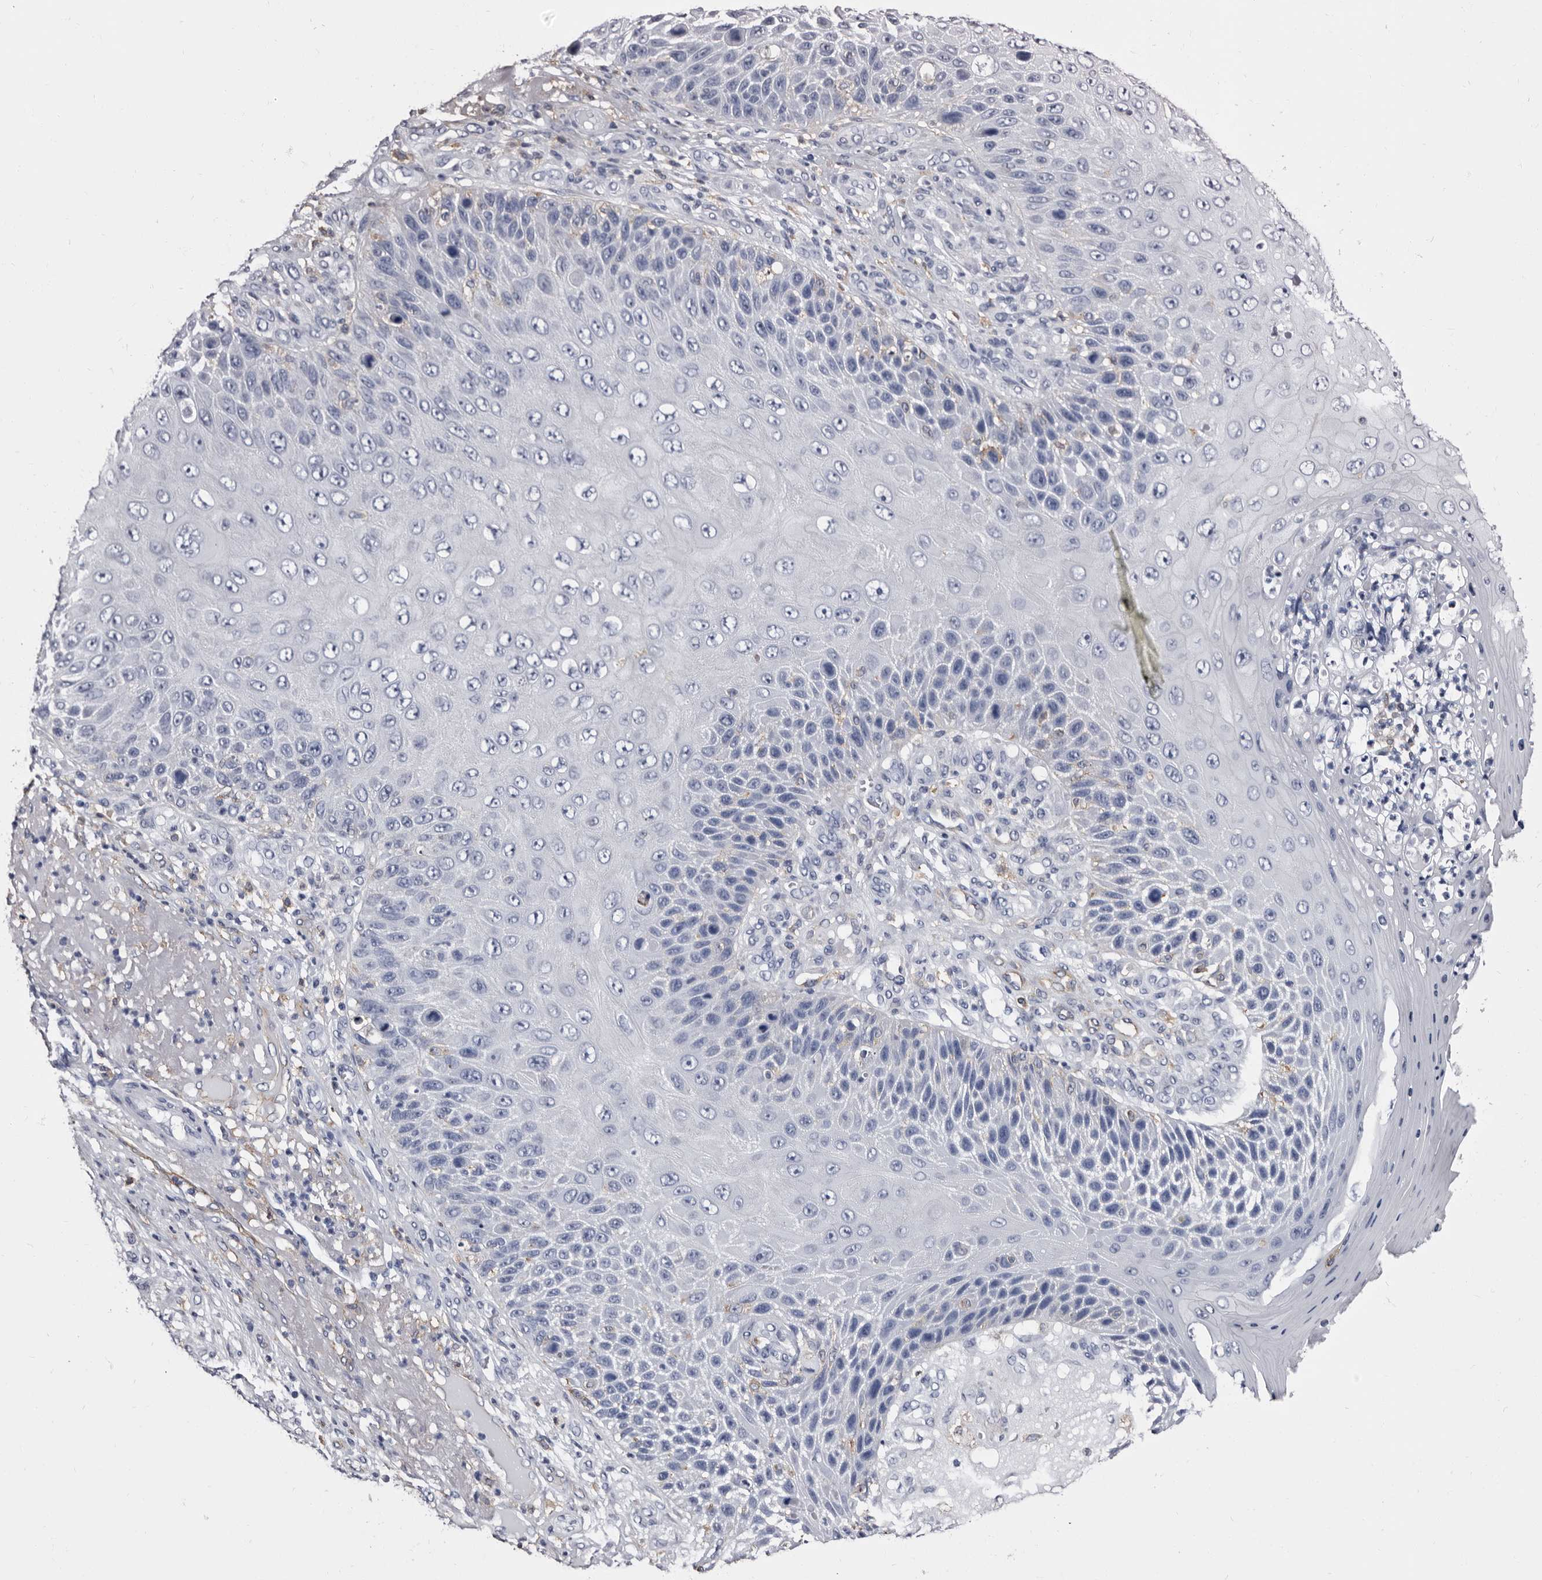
{"staining": {"intensity": "negative", "quantity": "none", "location": "none"}, "tissue": "skin cancer", "cell_type": "Tumor cells", "image_type": "cancer", "snomed": [{"axis": "morphology", "description": "Squamous cell carcinoma, NOS"}, {"axis": "topography", "description": "Skin"}], "caption": "Immunohistochemistry micrograph of skin cancer stained for a protein (brown), which demonstrates no expression in tumor cells.", "gene": "EPB41L3", "patient": {"sex": "female", "age": 88}}